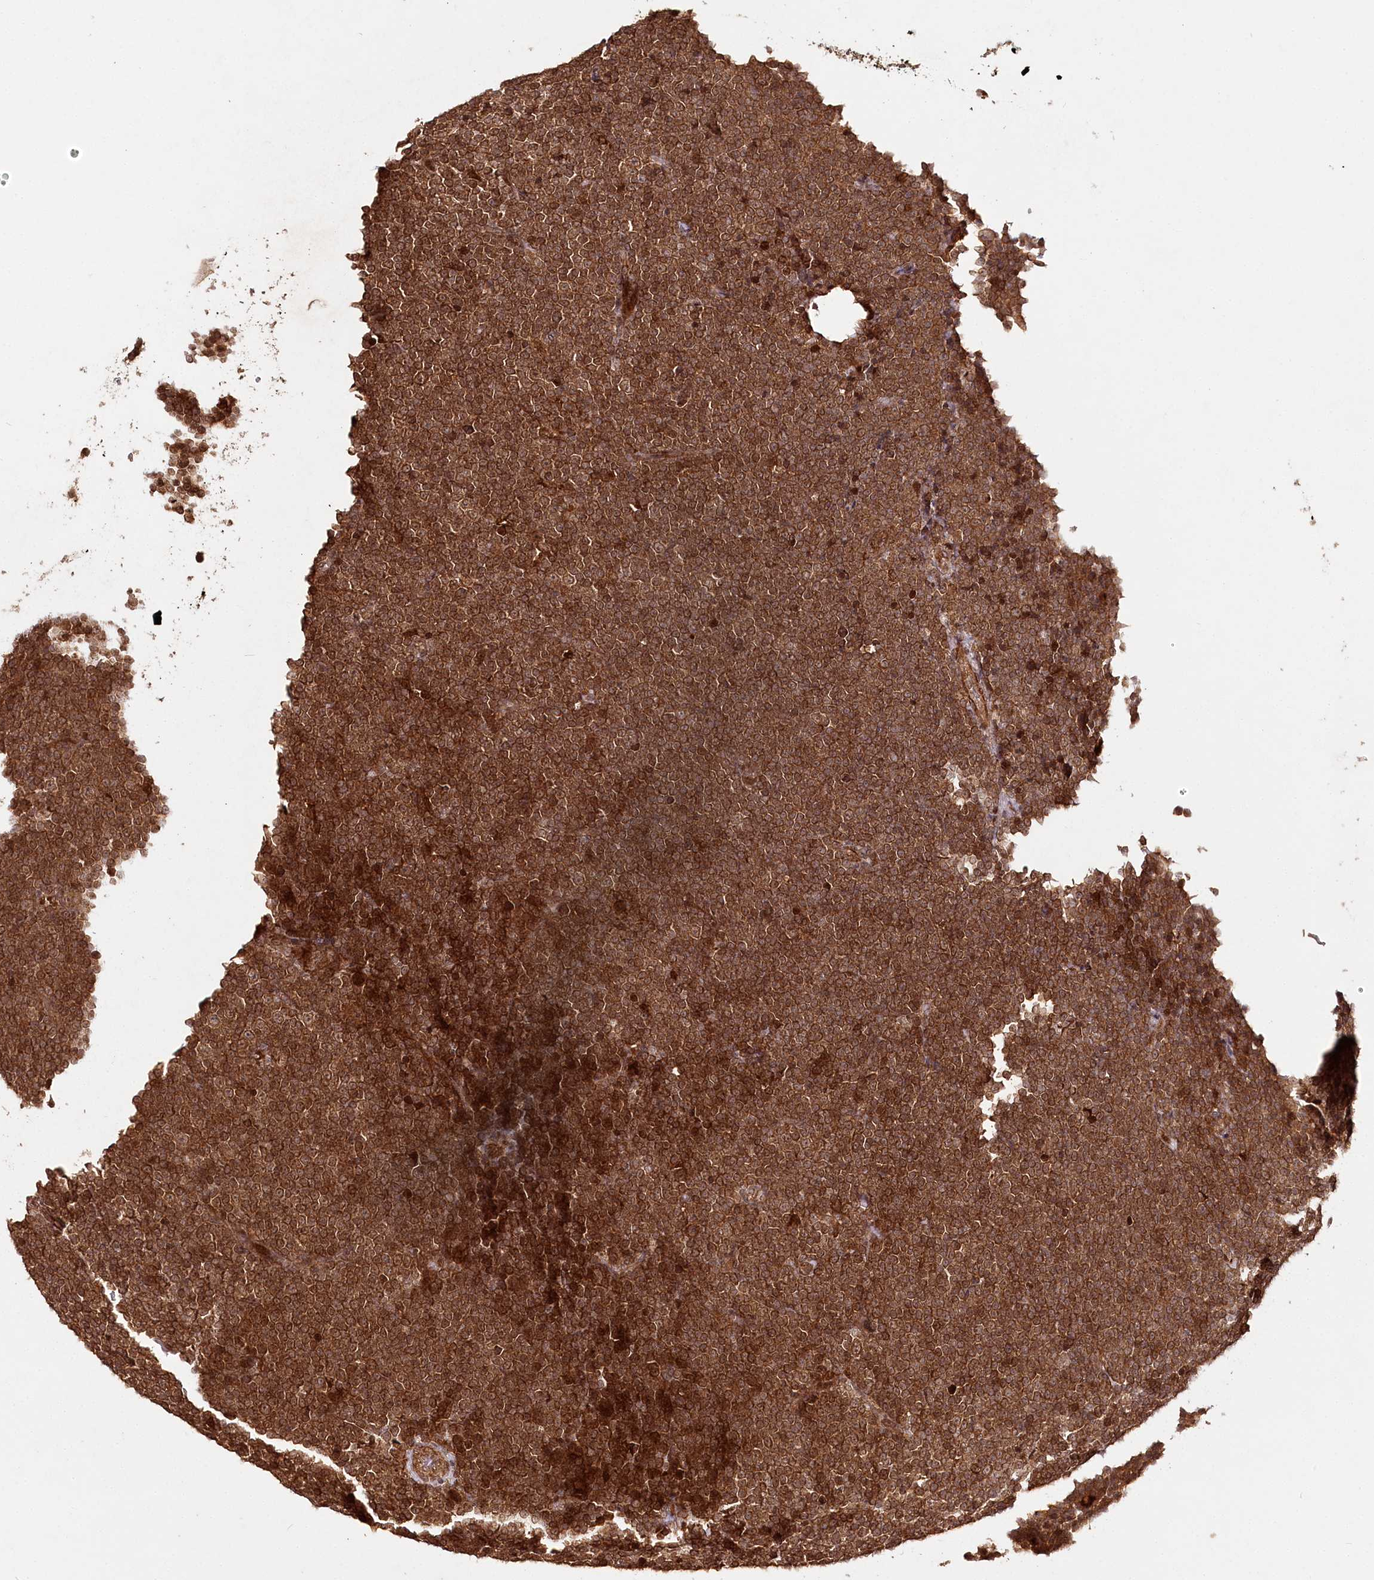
{"staining": {"intensity": "strong", "quantity": ">75%", "location": "cytoplasmic/membranous,nuclear"}, "tissue": "lymphoma", "cell_type": "Tumor cells", "image_type": "cancer", "snomed": [{"axis": "morphology", "description": "Malignant lymphoma, non-Hodgkin's type, Low grade"}, {"axis": "topography", "description": "Lymph node"}], "caption": "Human lymphoma stained for a protein (brown) reveals strong cytoplasmic/membranous and nuclear positive positivity in about >75% of tumor cells.", "gene": "ULK2", "patient": {"sex": "female", "age": 67}}